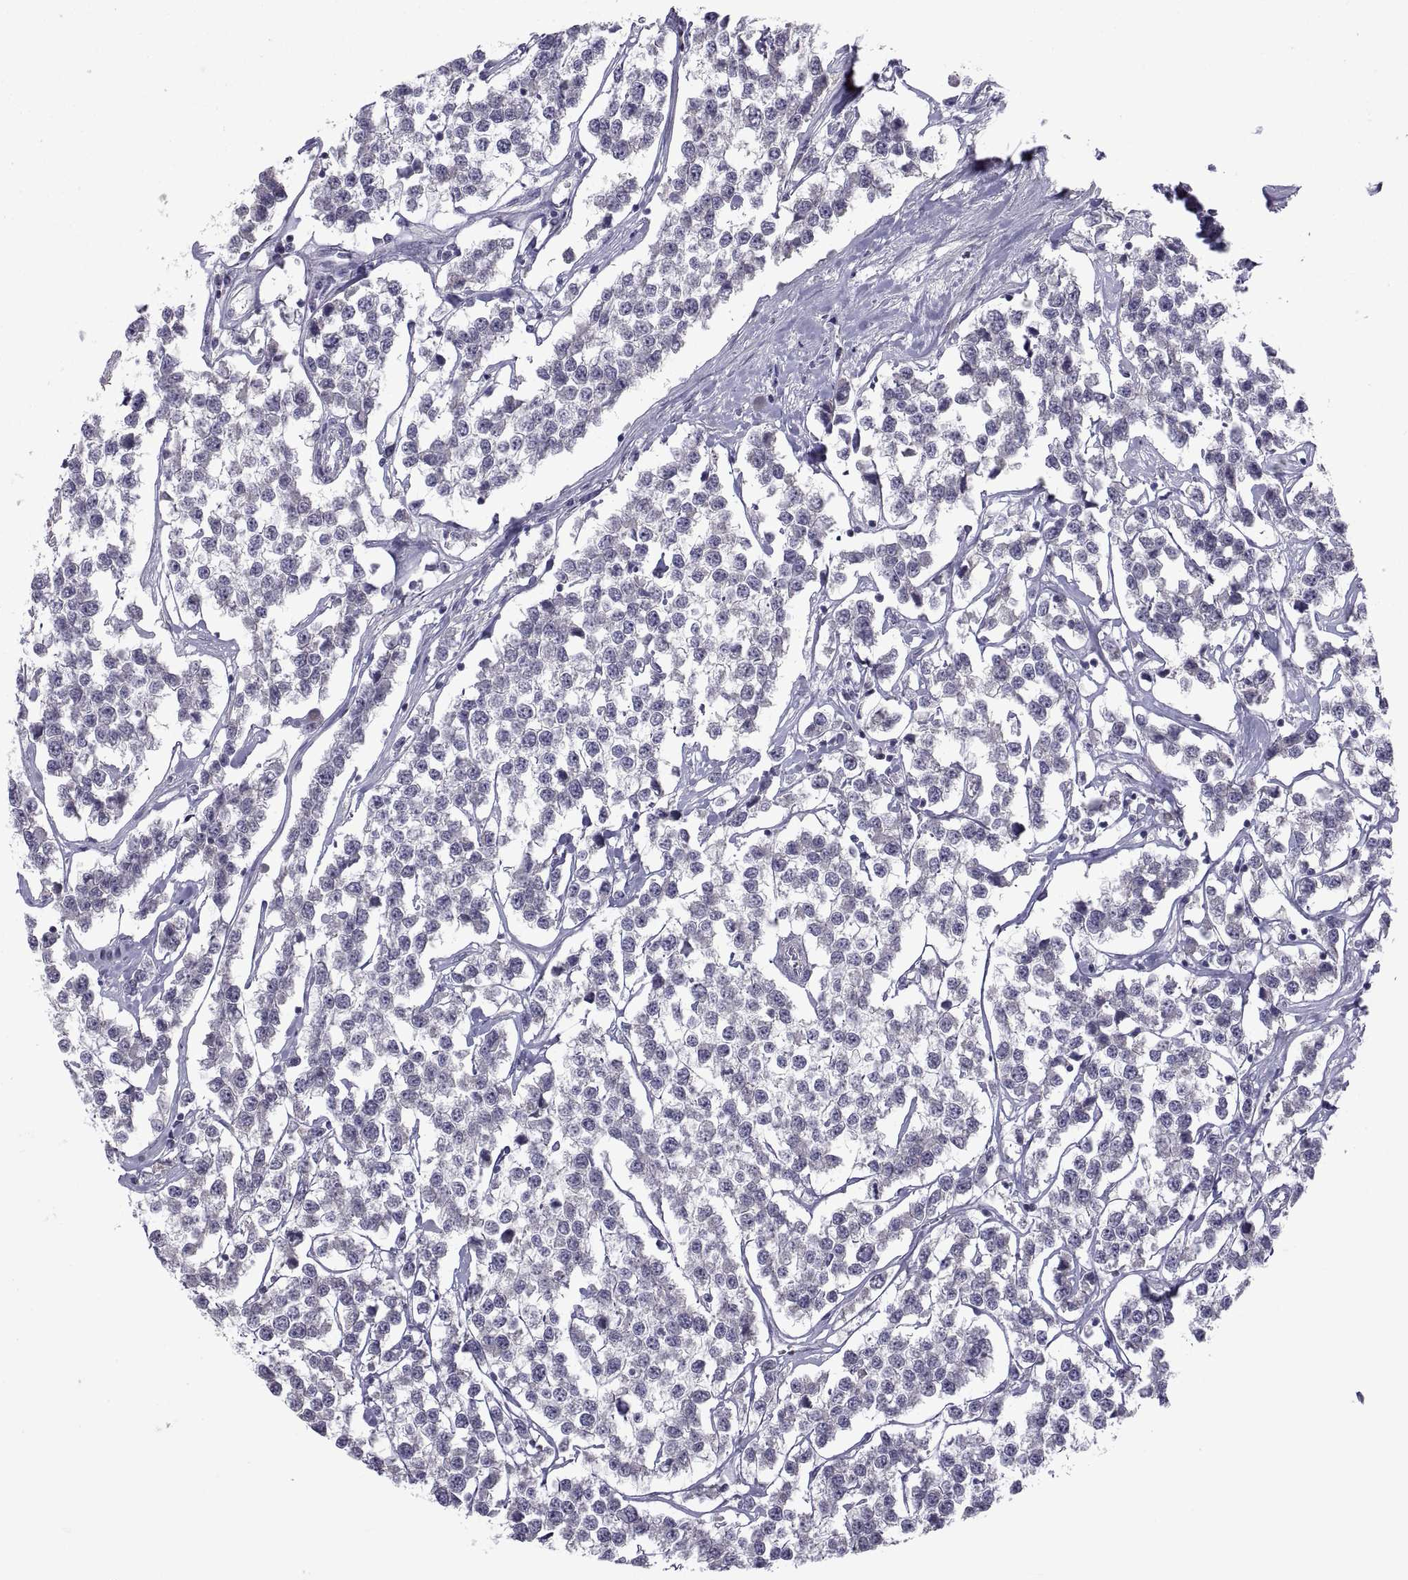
{"staining": {"intensity": "negative", "quantity": "none", "location": "none"}, "tissue": "testis cancer", "cell_type": "Tumor cells", "image_type": "cancer", "snomed": [{"axis": "morphology", "description": "Seminoma, NOS"}, {"axis": "topography", "description": "Testis"}], "caption": "DAB immunohistochemical staining of testis seminoma demonstrates no significant expression in tumor cells.", "gene": "NPTX2", "patient": {"sex": "male", "age": 59}}